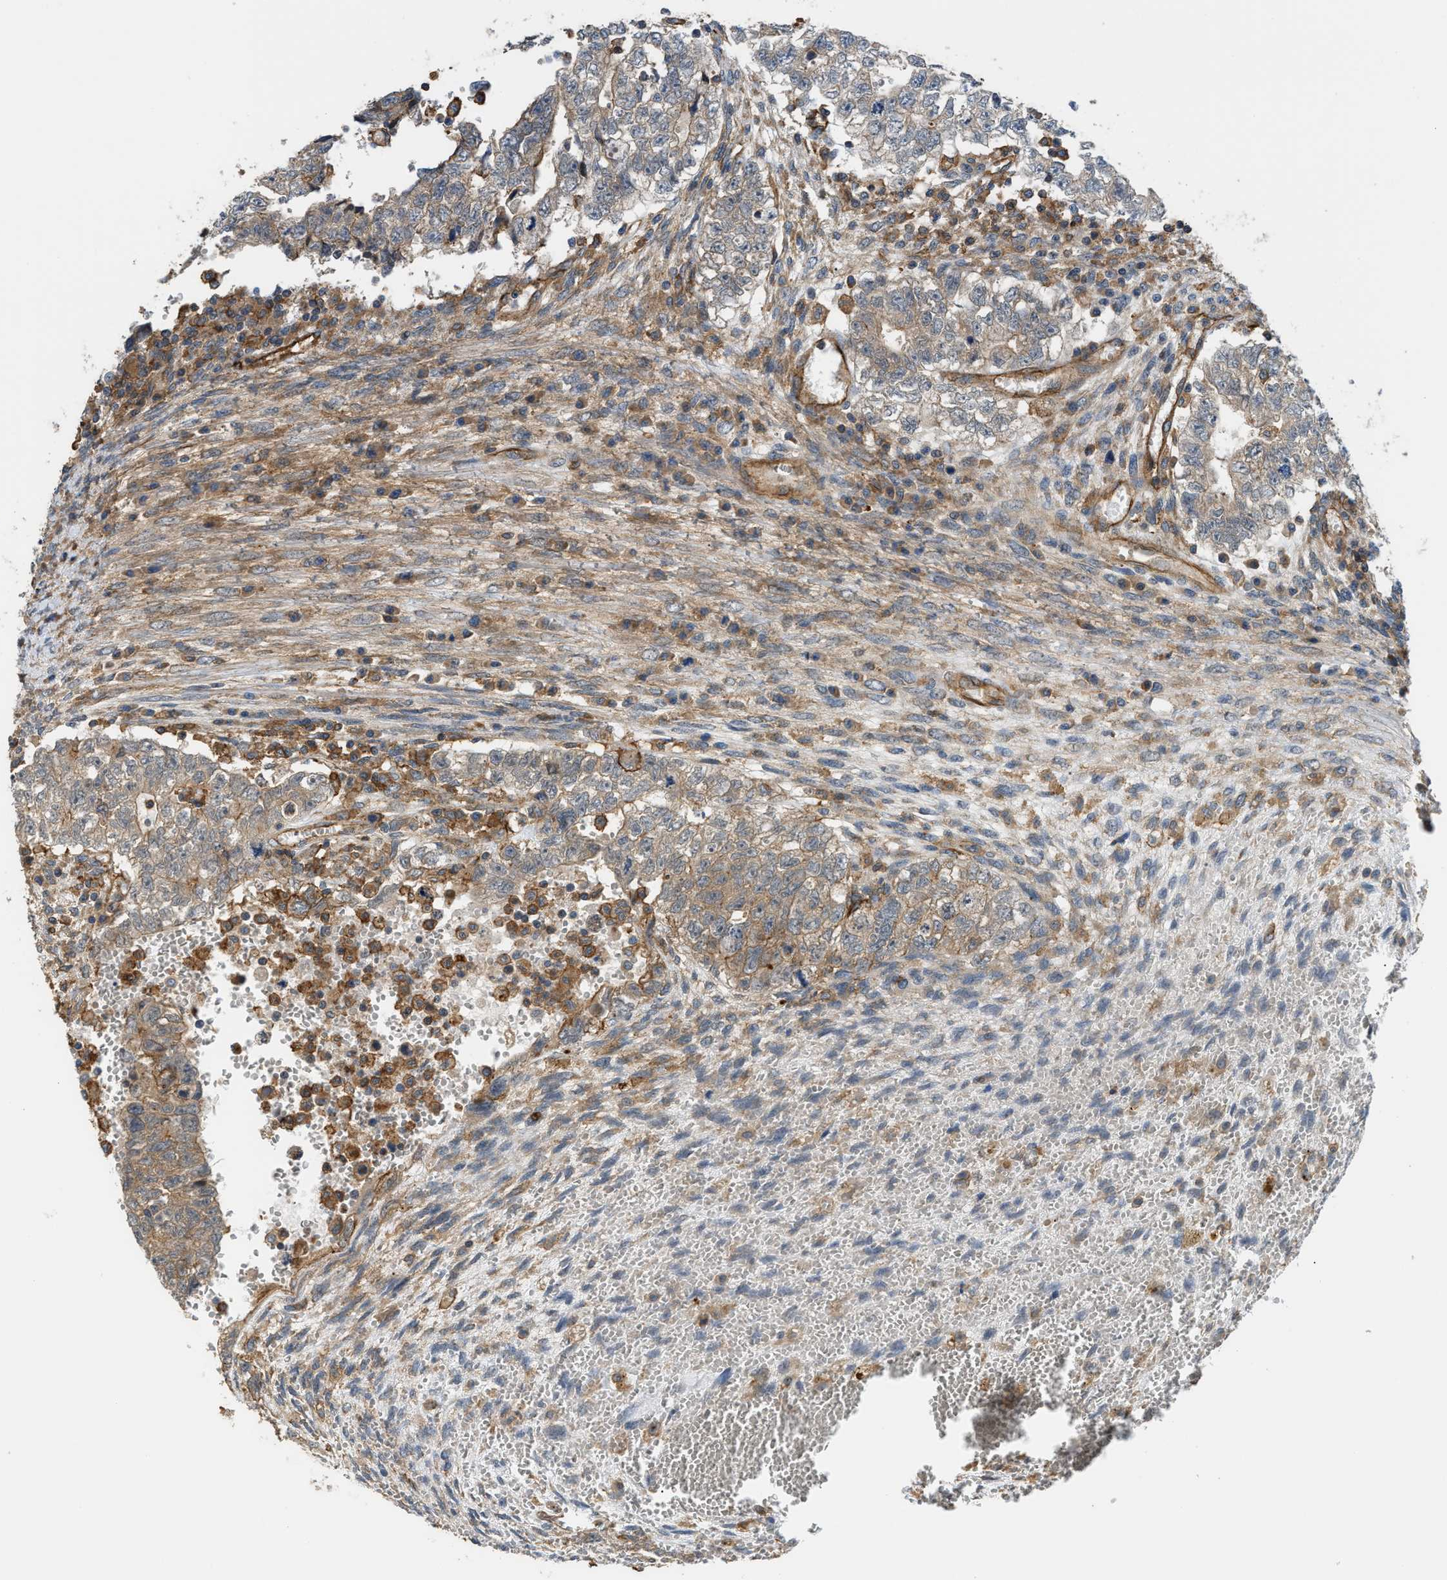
{"staining": {"intensity": "weak", "quantity": ">75%", "location": "cytoplasmic/membranous"}, "tissue": "testis cancer", "cell_type": "Tumor cells", "image_type": "cancer", "snomed": [{"axis": "morphology", "description": "Seminoma, NOS"}, {"axis": "morphology", "description": "Carcinoma, Embryonal, NOS"}, {"axis": "topography", "description": "Testis"}], "caption": "This is an image of IHC staining of testis cancer, which shows weak positivity in the cytoplasmic/membranous of tumor cells.", "gene": "DDHD2", "patient": {"sex": "male", "age": 38}}